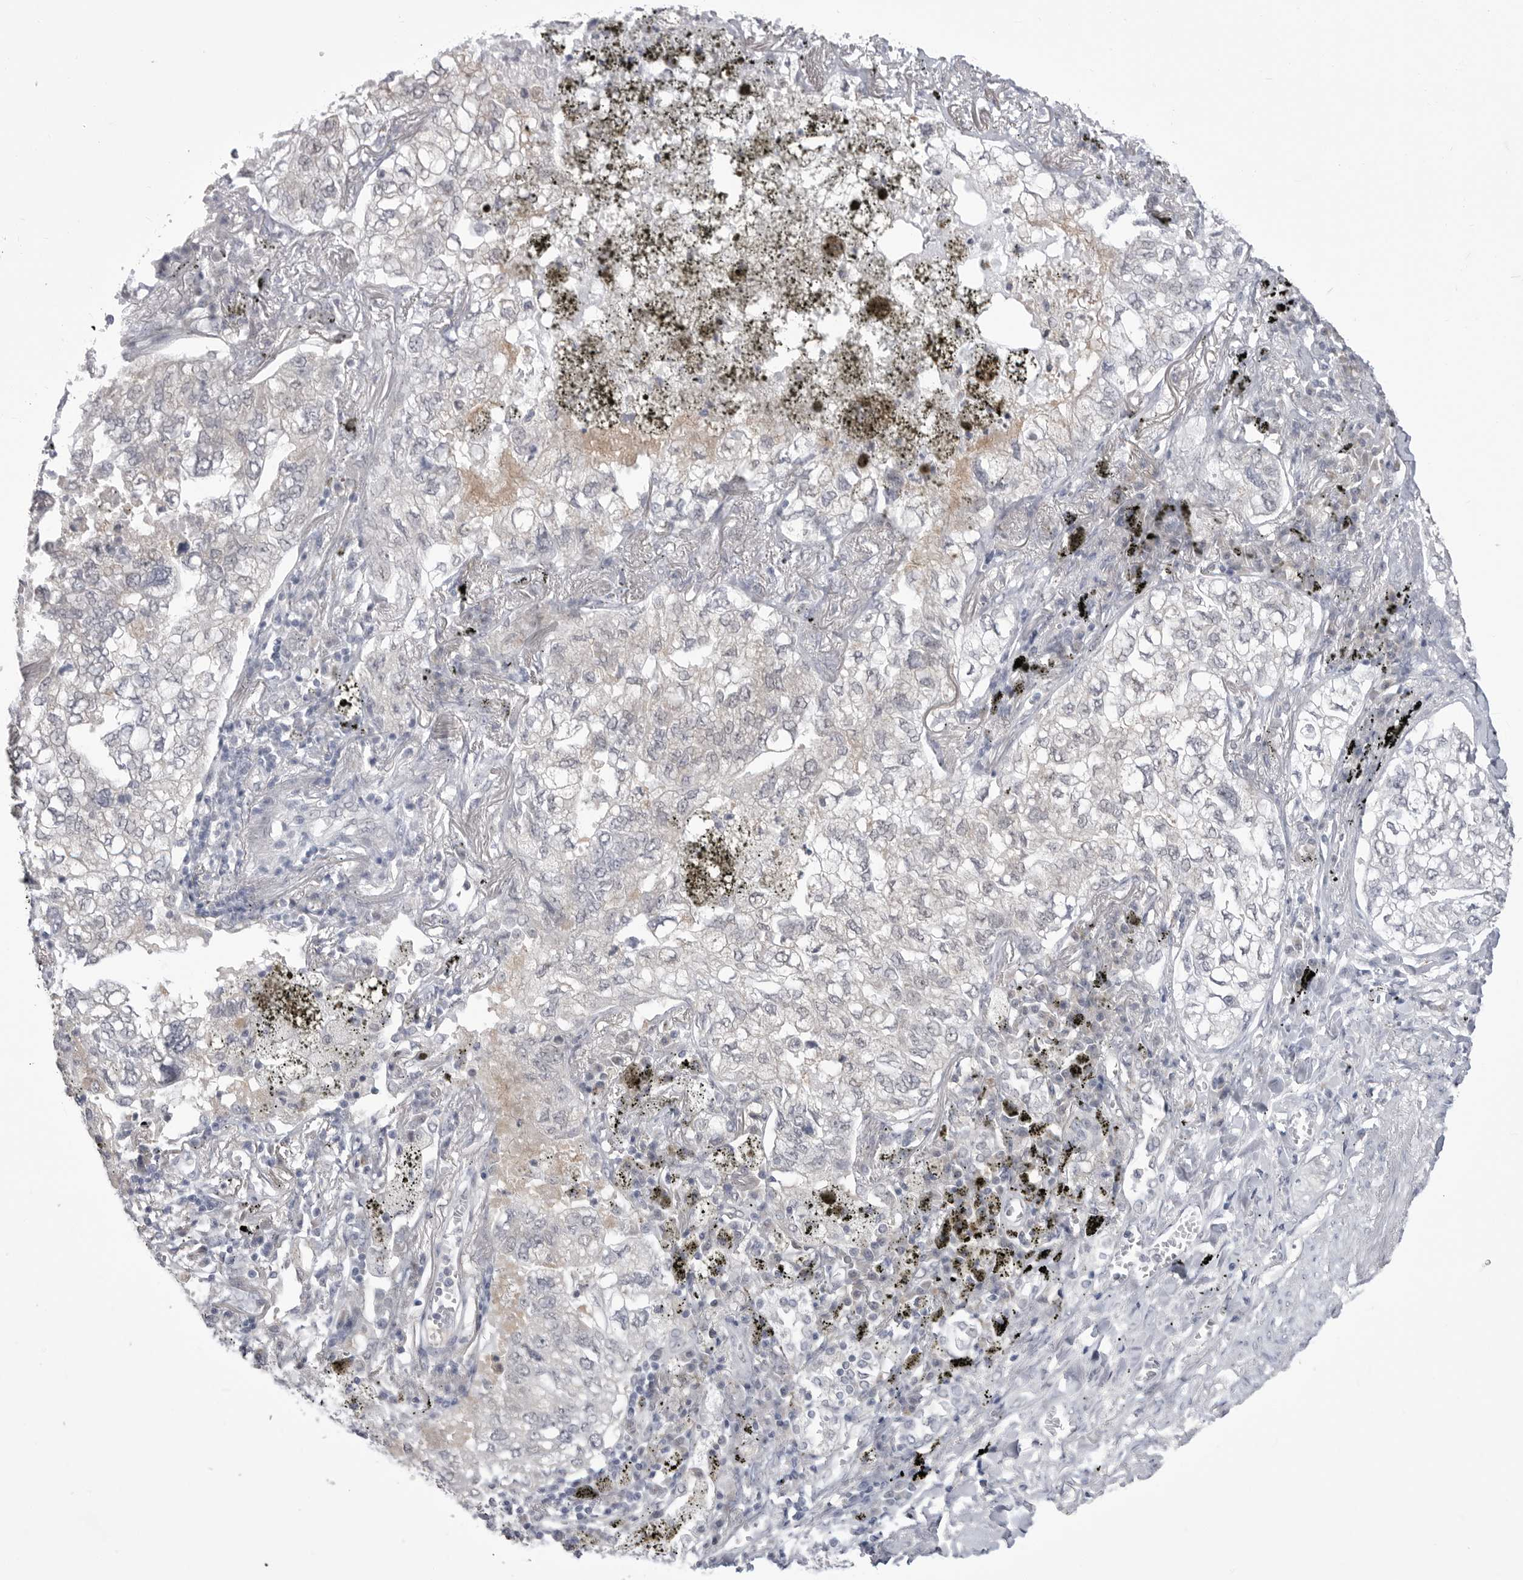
{"staining": {"intensity": "negative", "quantity": "none", "location": "none"}, "tissue": "lung cancer", "cell_type": "Tumor cells", "image_type": "cancer", "snomed": [{"axis": "morphology", "description": "Adenocarcinoma, NOS"}, {"axis": "topography", "description": "Lung"}], "caption": "Human adenocarcinoma (lung) stained for a protein using IHC exhibits no positivity in tumor cells.", "gene": "FH", "patient": {"sex": "male", "age": 65}}